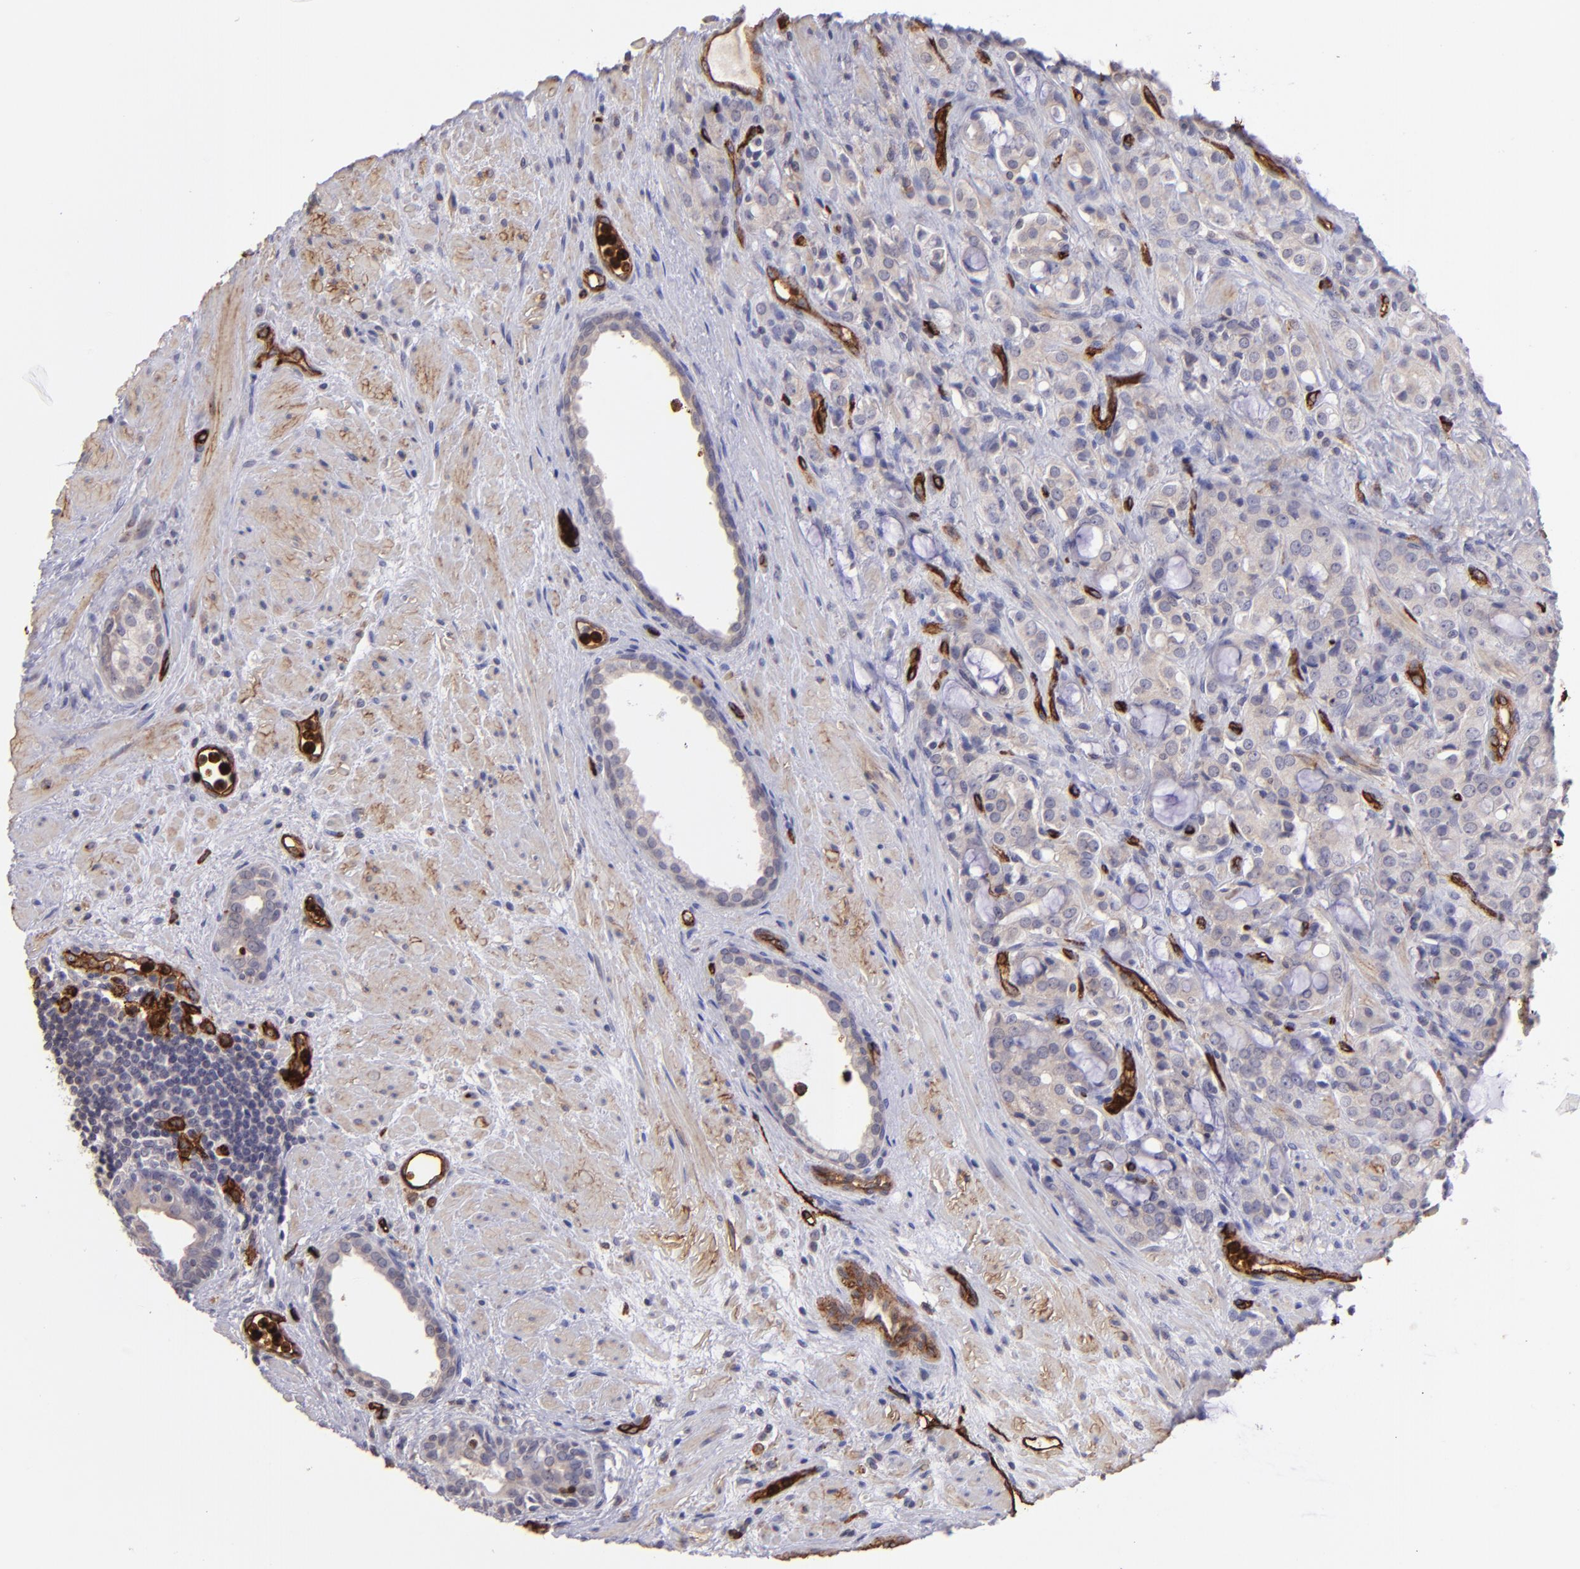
{"staining": {"intensity": "negative", "quantity": "none", "location": "none"}, "tissue": "prostate cancer", "cell_type": "Tumor cells", "image_type": "cancer", "snomed": [{"axis": "morphology", "description": "Adenocarcinoma, High grade"}, {"axis": "topography", "description": "Prostate"}], "caption": "High power microscopy micrograph of an immunohistochemistry (IHC) histopathology image of prostate cancer (adenocarcinoma (high-grade)), revealing no significant positivity in tumor cells.", "gene": "DYSF", "patient": {"sex": "male", "age": 72}}